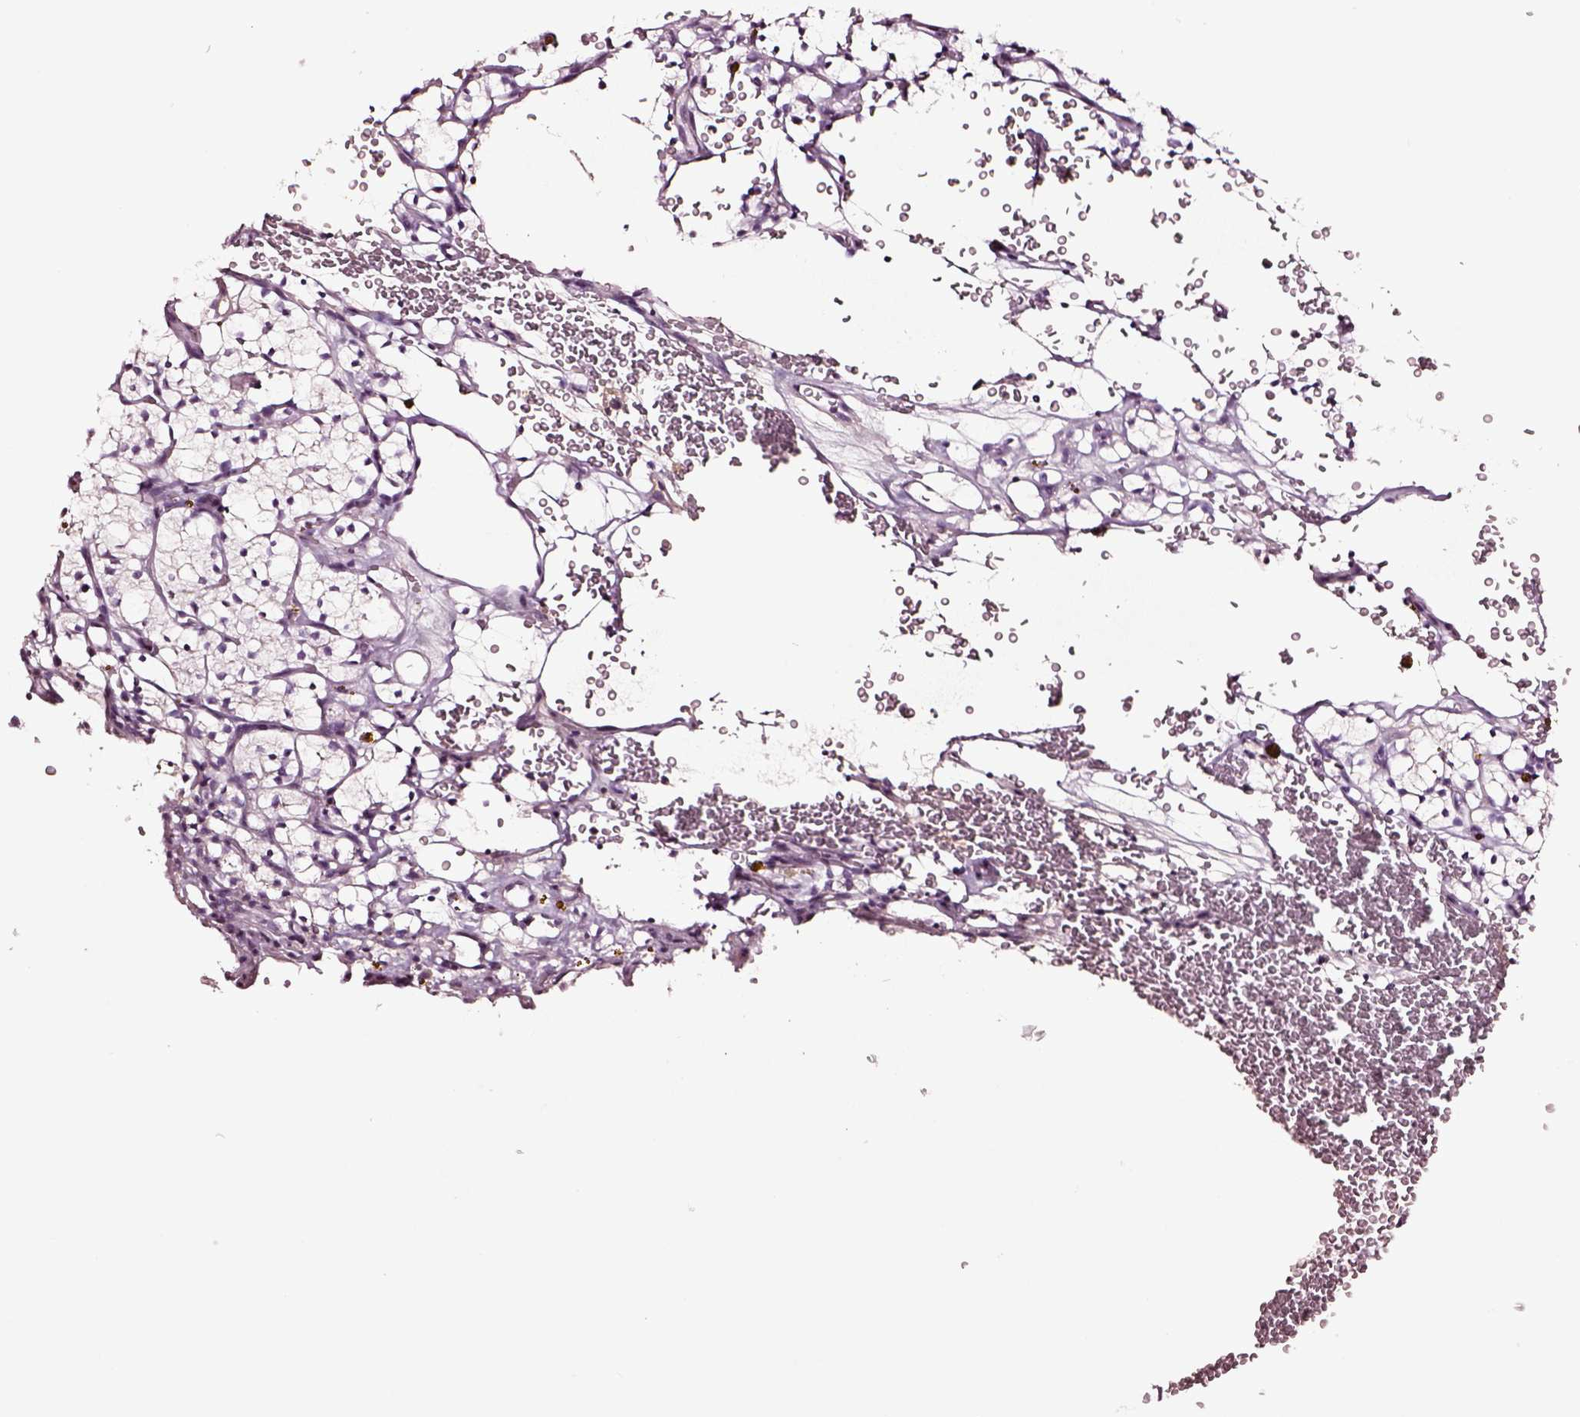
{"staining": {"intensity": "negative", "quantity": "none", "location": "none"}, "tissue": "renal cancer", "cell_type": "Tumor cells", "image_type": "cancer", "snomed": [{"axis": "morphology", "description": "Adenocarcinoma, NOS"}, {"axis": "topography", "description": "Kidney"}], "caption": "Immunohistochemistry (IHC) histopathology image of neoplastic tissue: human renal adenocarcinoma stained with DAB (3,3'-diaminobenzidine) displays no significant protein staining in tumor cells.", "gene": "SMIM17", "patient": {"sex": "female", "age": 64}}